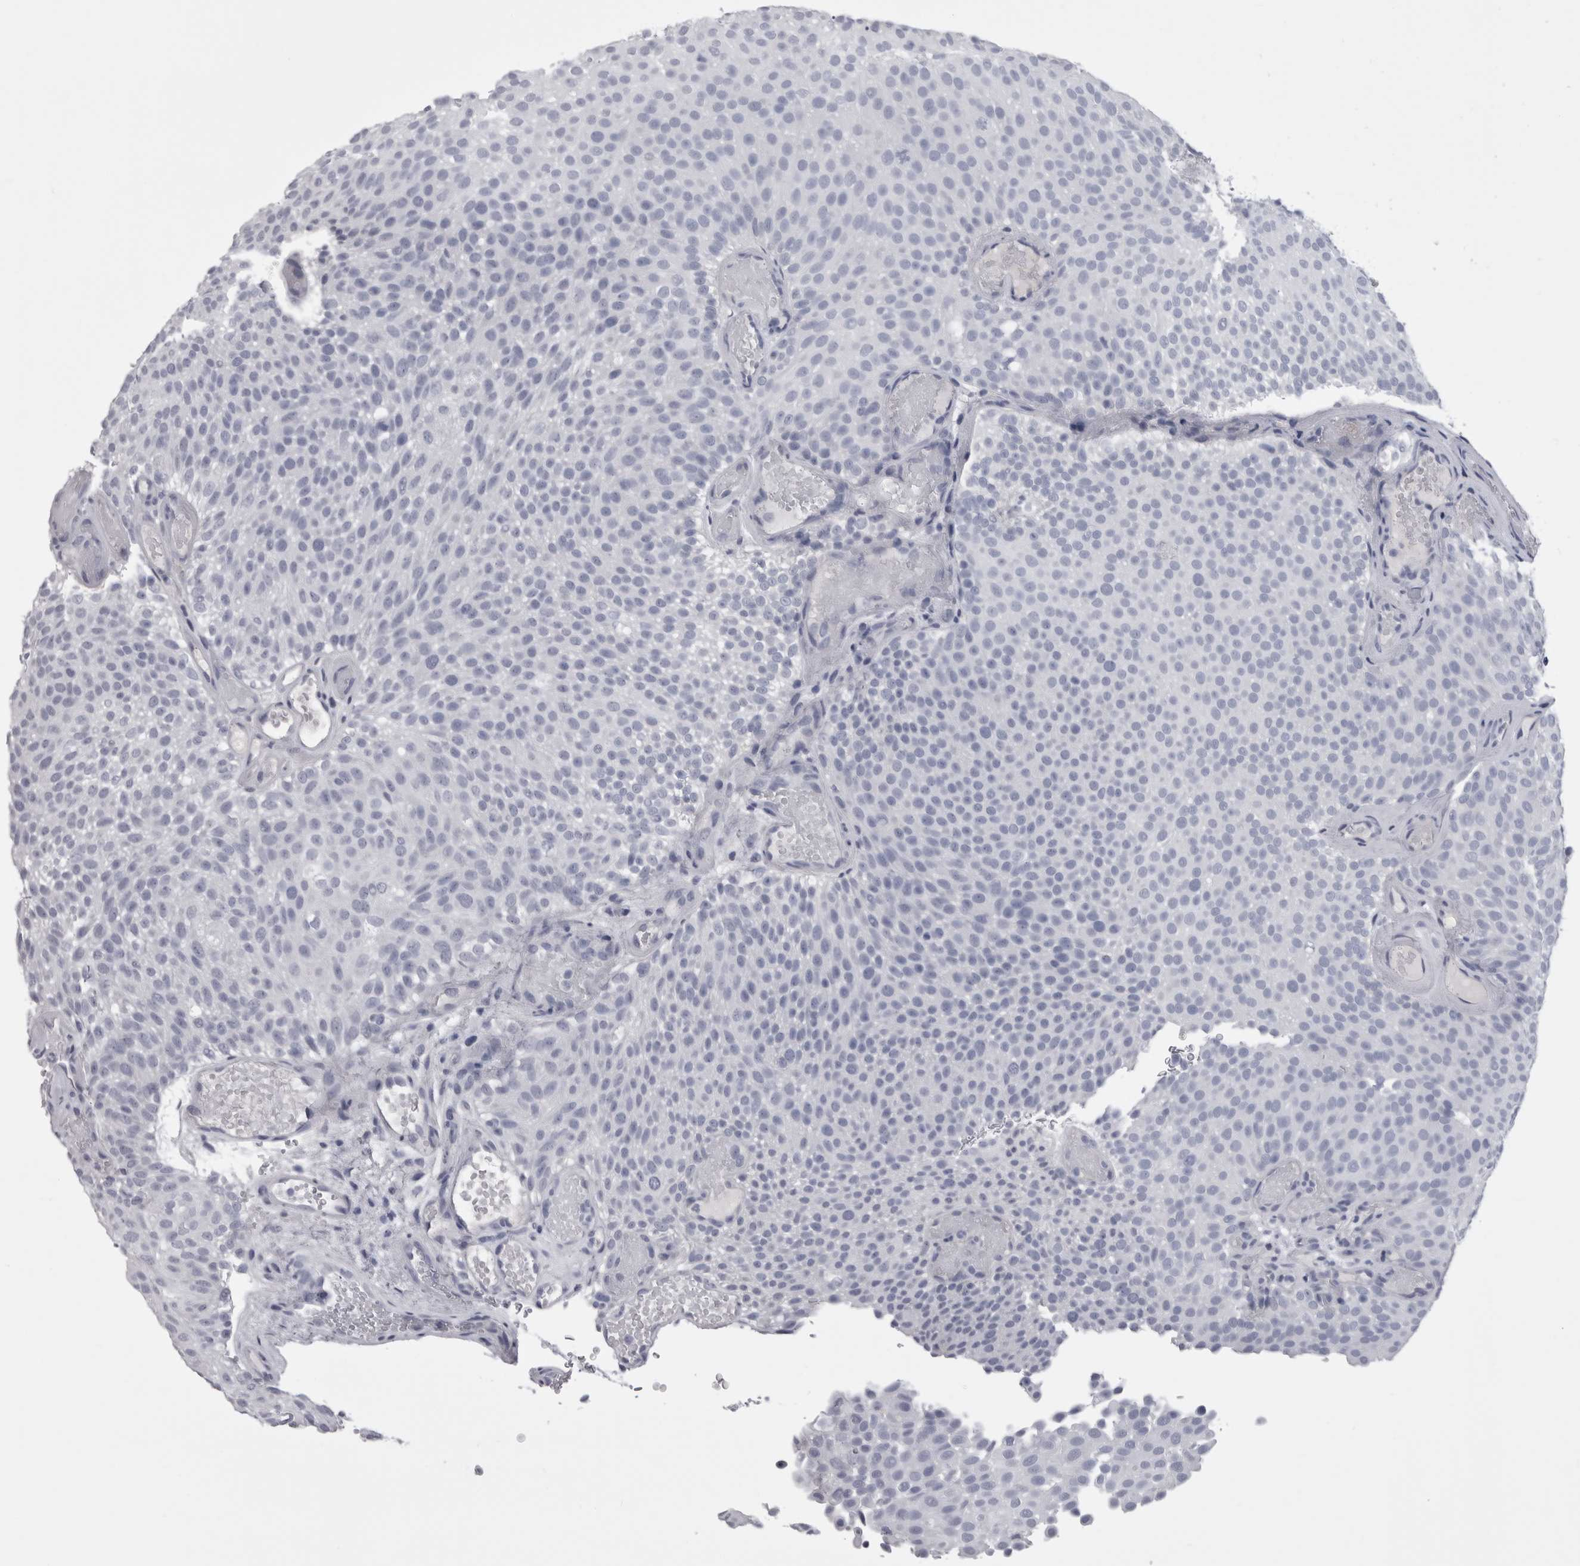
{"staining": {"intensity": "negative", "quantity": "none", "location": "none"}, "tissue": "urothelial cancer", "cell_type": "Tumor cells", "image_type": "cancer", "snomed": [{"axis": "morphology", "description": "Urothelial carcinoma, Low grade"}, {"axis": "topography", "description": "Urinary bladder"}], "caption": "Urothelial carcinoma (low-grade) was stained to show a protein in brown. There is no significant expression in tumor cells. (Brightfield microscopy of DAB (3,3'-diaminobenzidine) immunohistochemistry (IHC) at high magnification).", "gene": "AFMID", "patient": {"sex": "male", "age": 78}}